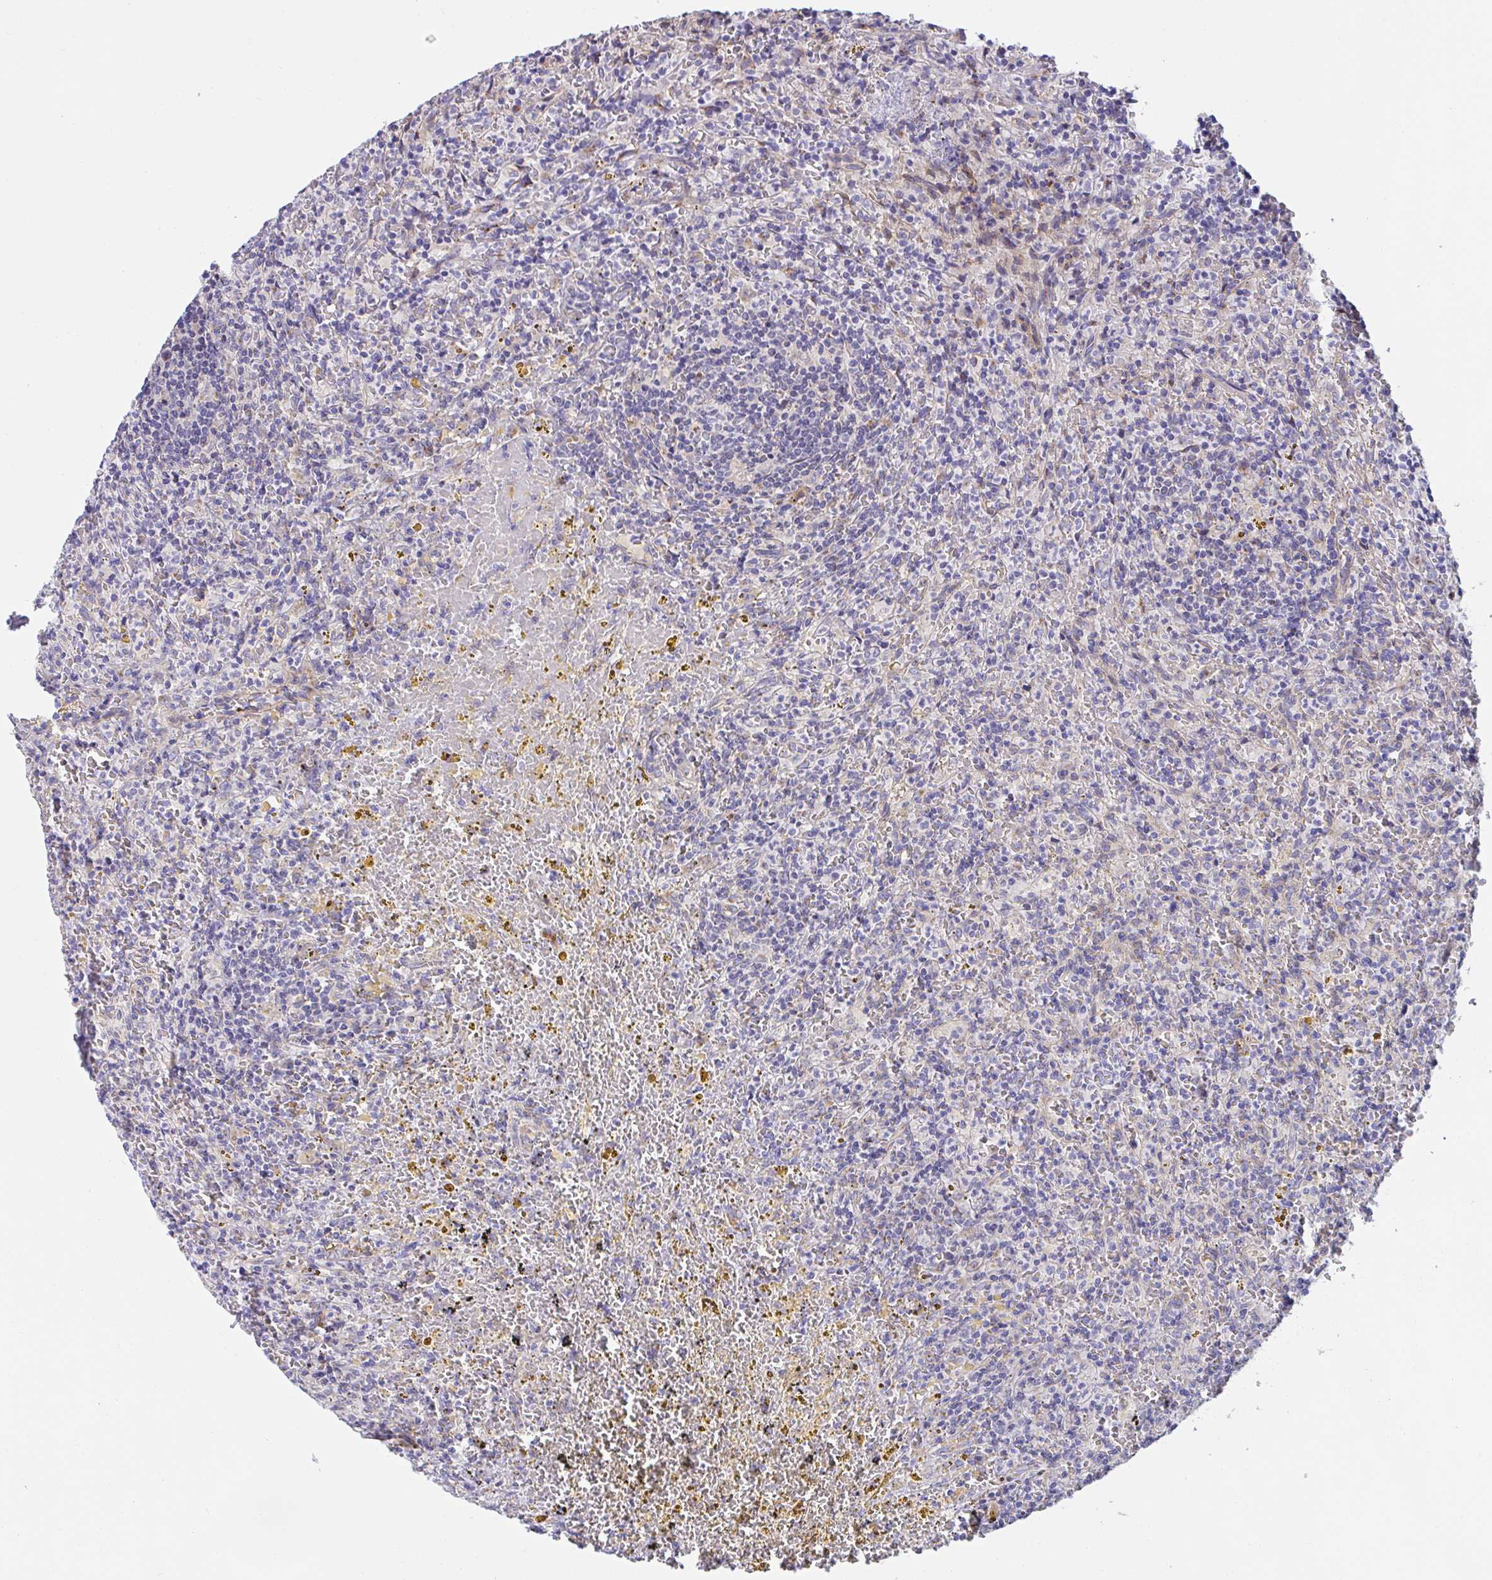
{"staining": {"intensity": "negative", "quantity": "none", "location": "none"}, "tissue": "lymphoma", "cell_type": "Tumor cells", "image_type": "cancer", "snomed": [{"axis": "morphology", "description": "Malignant lymphoma, non-Hodgkin's type, Low grade"}, {"axis": "topography", "description": "Spleen"}], "caption": "Immunohistochemistry (IHC) image of neoplastic tissue: lymphoma stained with DAB (3,3'-diaminobenzidine) shows no significant protein expression in tumor cells.", "gene": "MIA3", "patient": {"sex": "female", "age": 70}}